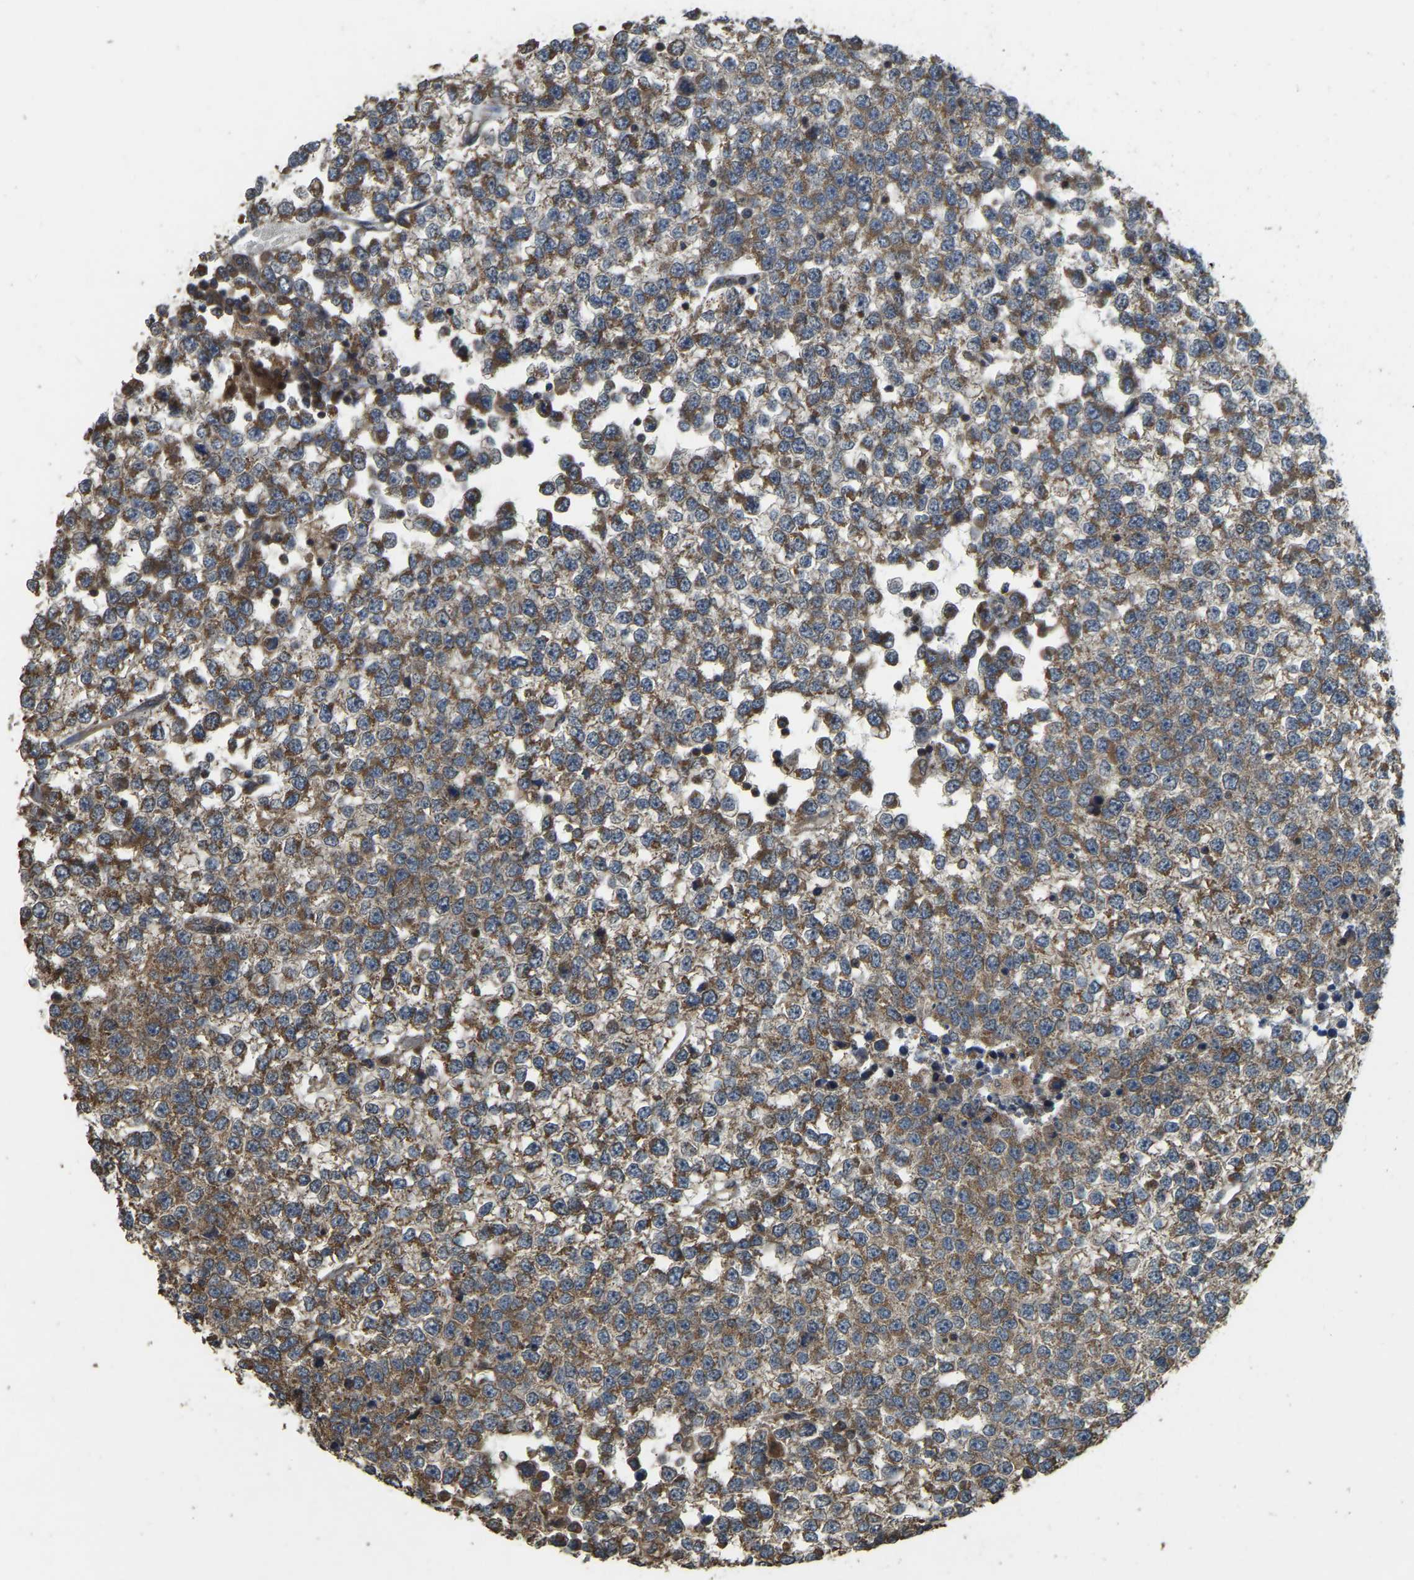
{"staining": {"intensity": "moderate", "quantity": ">75%", "location": "cytoplasmic/membranous"}, "tissue": "testis cancer", "cell_type": "Tumor cells", "image_type": "cancer", "snomed": [{"axis": "morphology", "description": "Seminoma, NOS"}, {"axis": "topography", "description": "Testis"}], "caption": "There is medium levels of moderate cytoplasmic/membranous staining in tumor cells of testis cancer, as demonstrated by immunohistochemical staining (brown color).", "gene": "GNG2", "patient": {"sex": "male", "age": 65}}